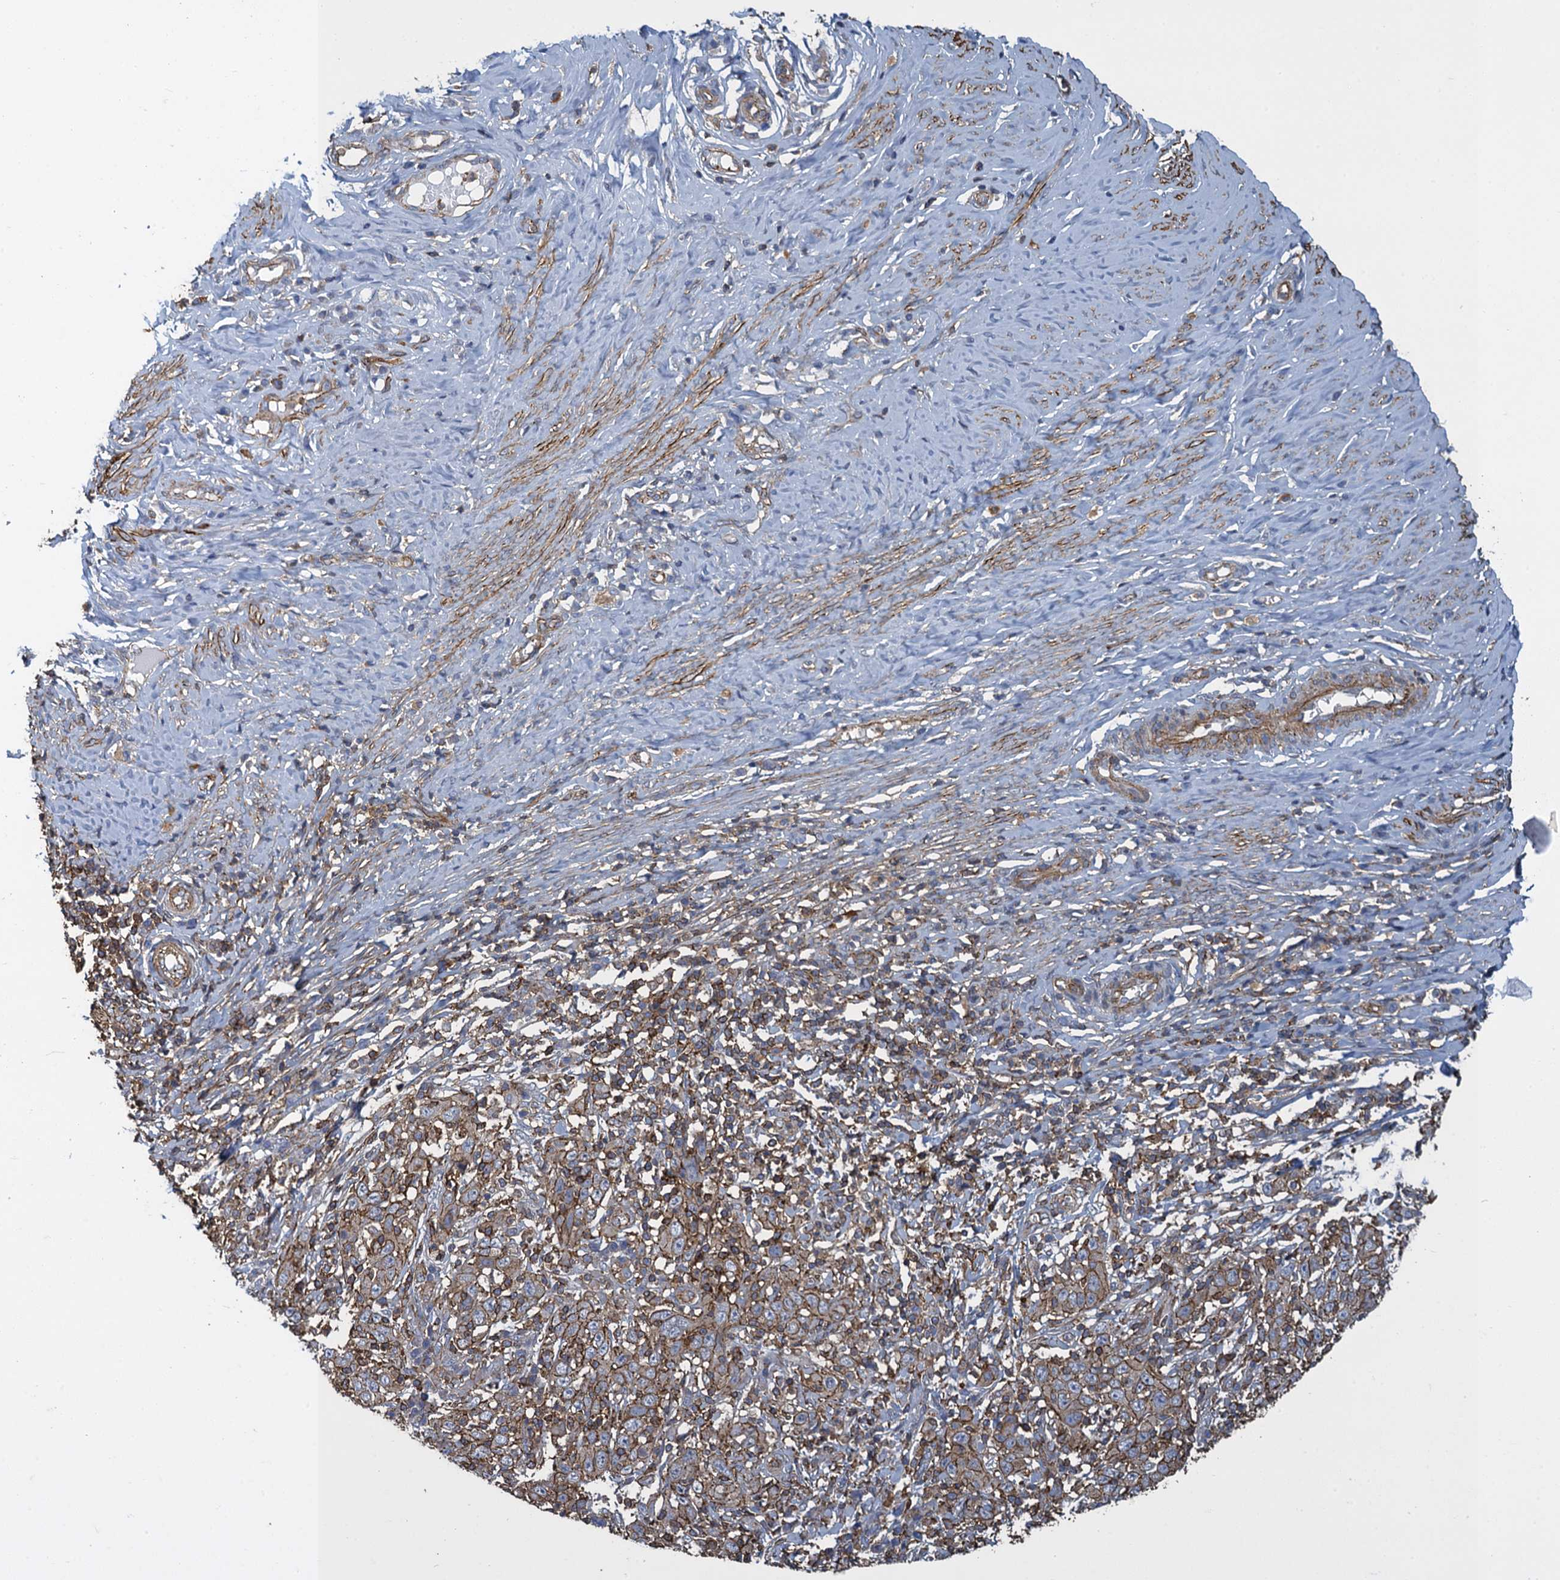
{"staining": {"intensity": "moderate", "quantity": "25%-75%", "location": "cytoplasmic/membranous"}, "tissue": "cervical cancer", "cell_type": "Tumor cells", "image_type": "cancer", "snomed": [{"axis": "morphology", "description": "Squamous cell carcinoma, NOS"}, {"axis": "topography", "description": "Cervix"}], "caption": "Immunohistochemical staining of cervical cancer (squamous cell carcinoma) displays moderate cytoplasmic/membranous protein expression in approximately 25%-75% of tumor cells. The staining is performed using DAB (3,3'-diaminobenzidine) brown chromogen to label protein expression. The nuclei are counter-stained blue using hematoxylin.", "gene": "PROSER2", "patient": {"sex": "female", "age": 46}}